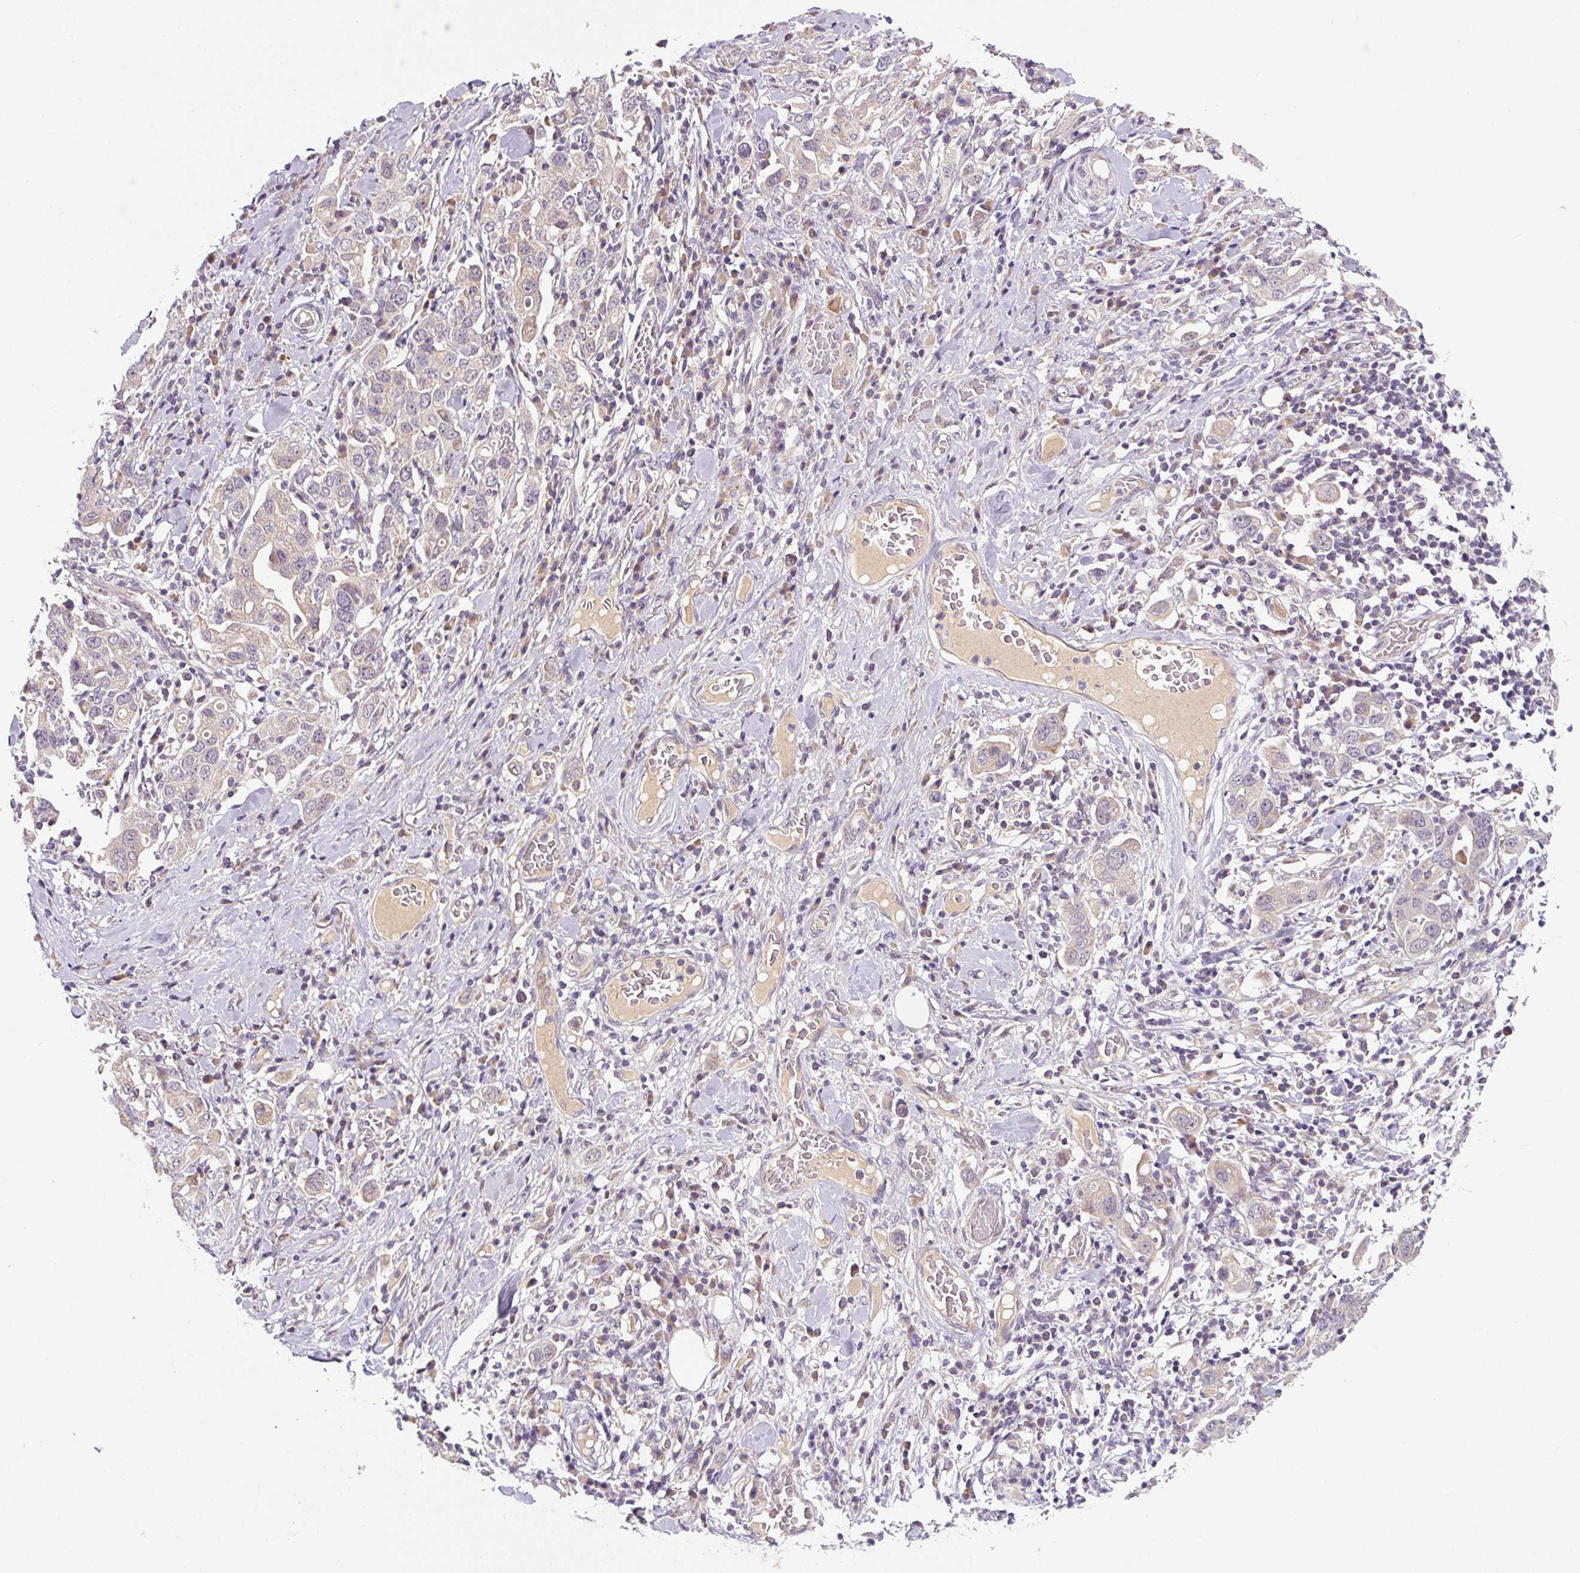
{"staining": {"intensity": "negative", "quantity": "none", "location": "none"}, "tissue": "stomach cancer", "cell_type": "Tumor cells", "image_type": "cancer", "snomed": [{"axis": "morphology", "description": "Adenocarcinoma, NOS"}, {"axis": "topography", "description": "Stomach, upper"}], "caption": "High magnification brightfield microscopy of stomach adenocarcinoma stained with DAB (brown) and counterstained with hematoxylin (blue): tumor cells show no significant positivity.", "gene": "PRKAA2", "patient": {"sex": "male", "age": 62}}